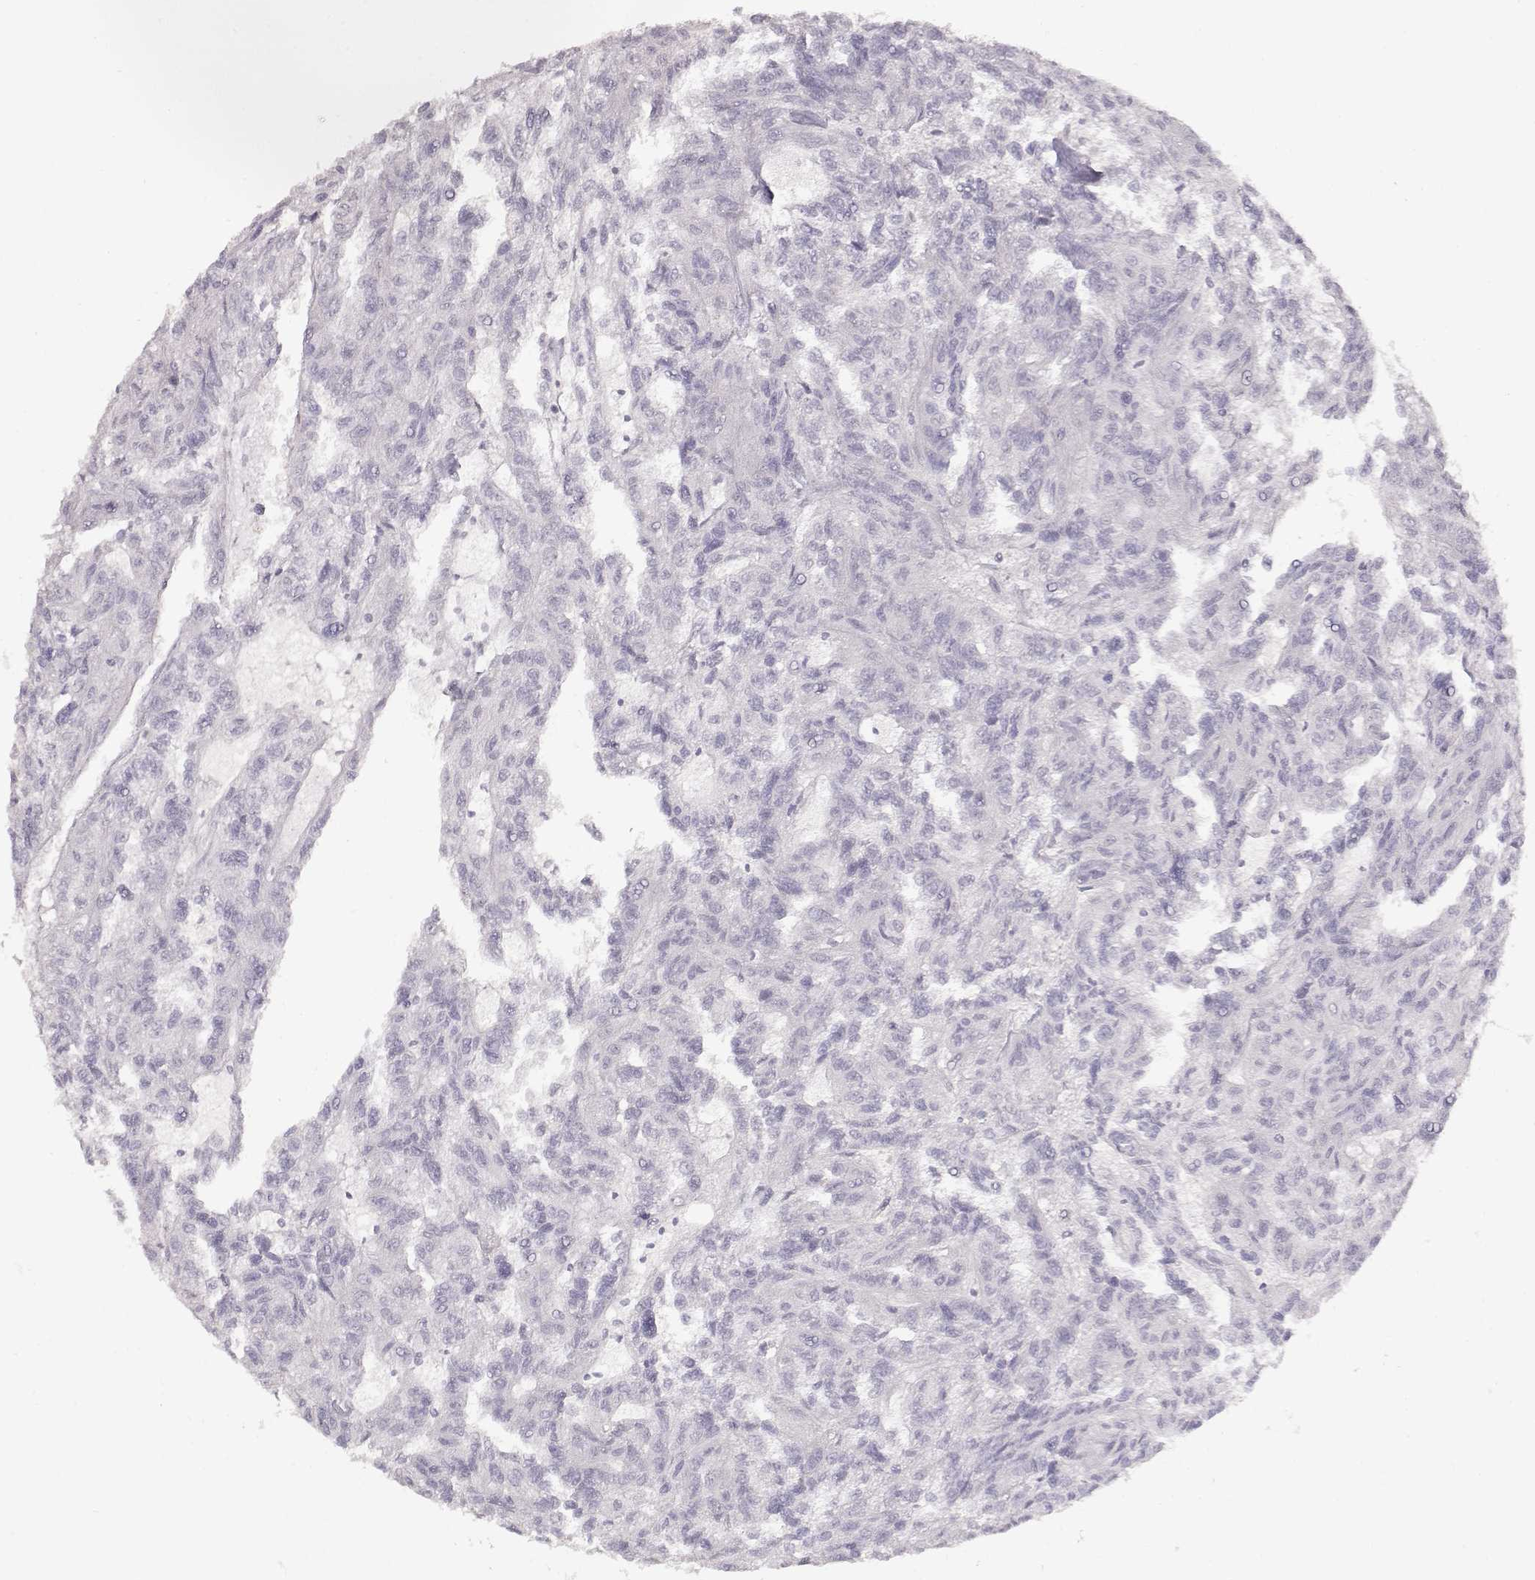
{"staining": {"intensity": "negative", "quantity": "none", "location": "none"}, "tissue": "renal cancer", "cell_type": "Tumor cells", "image_type": "cancer", "snomed": [{"axis": "morphology", "description": "Adenocarcinoma, NOS"}, {"axis": "topography", "description": "Kidney"}], "caption": "Immunohistochemistry micrograph of renal adenocarcinoma stained for a protein (brown), which reveals no staining in tumor cells.", "gene": "S100B", "patient": {"sex": "male", "age": 79}}